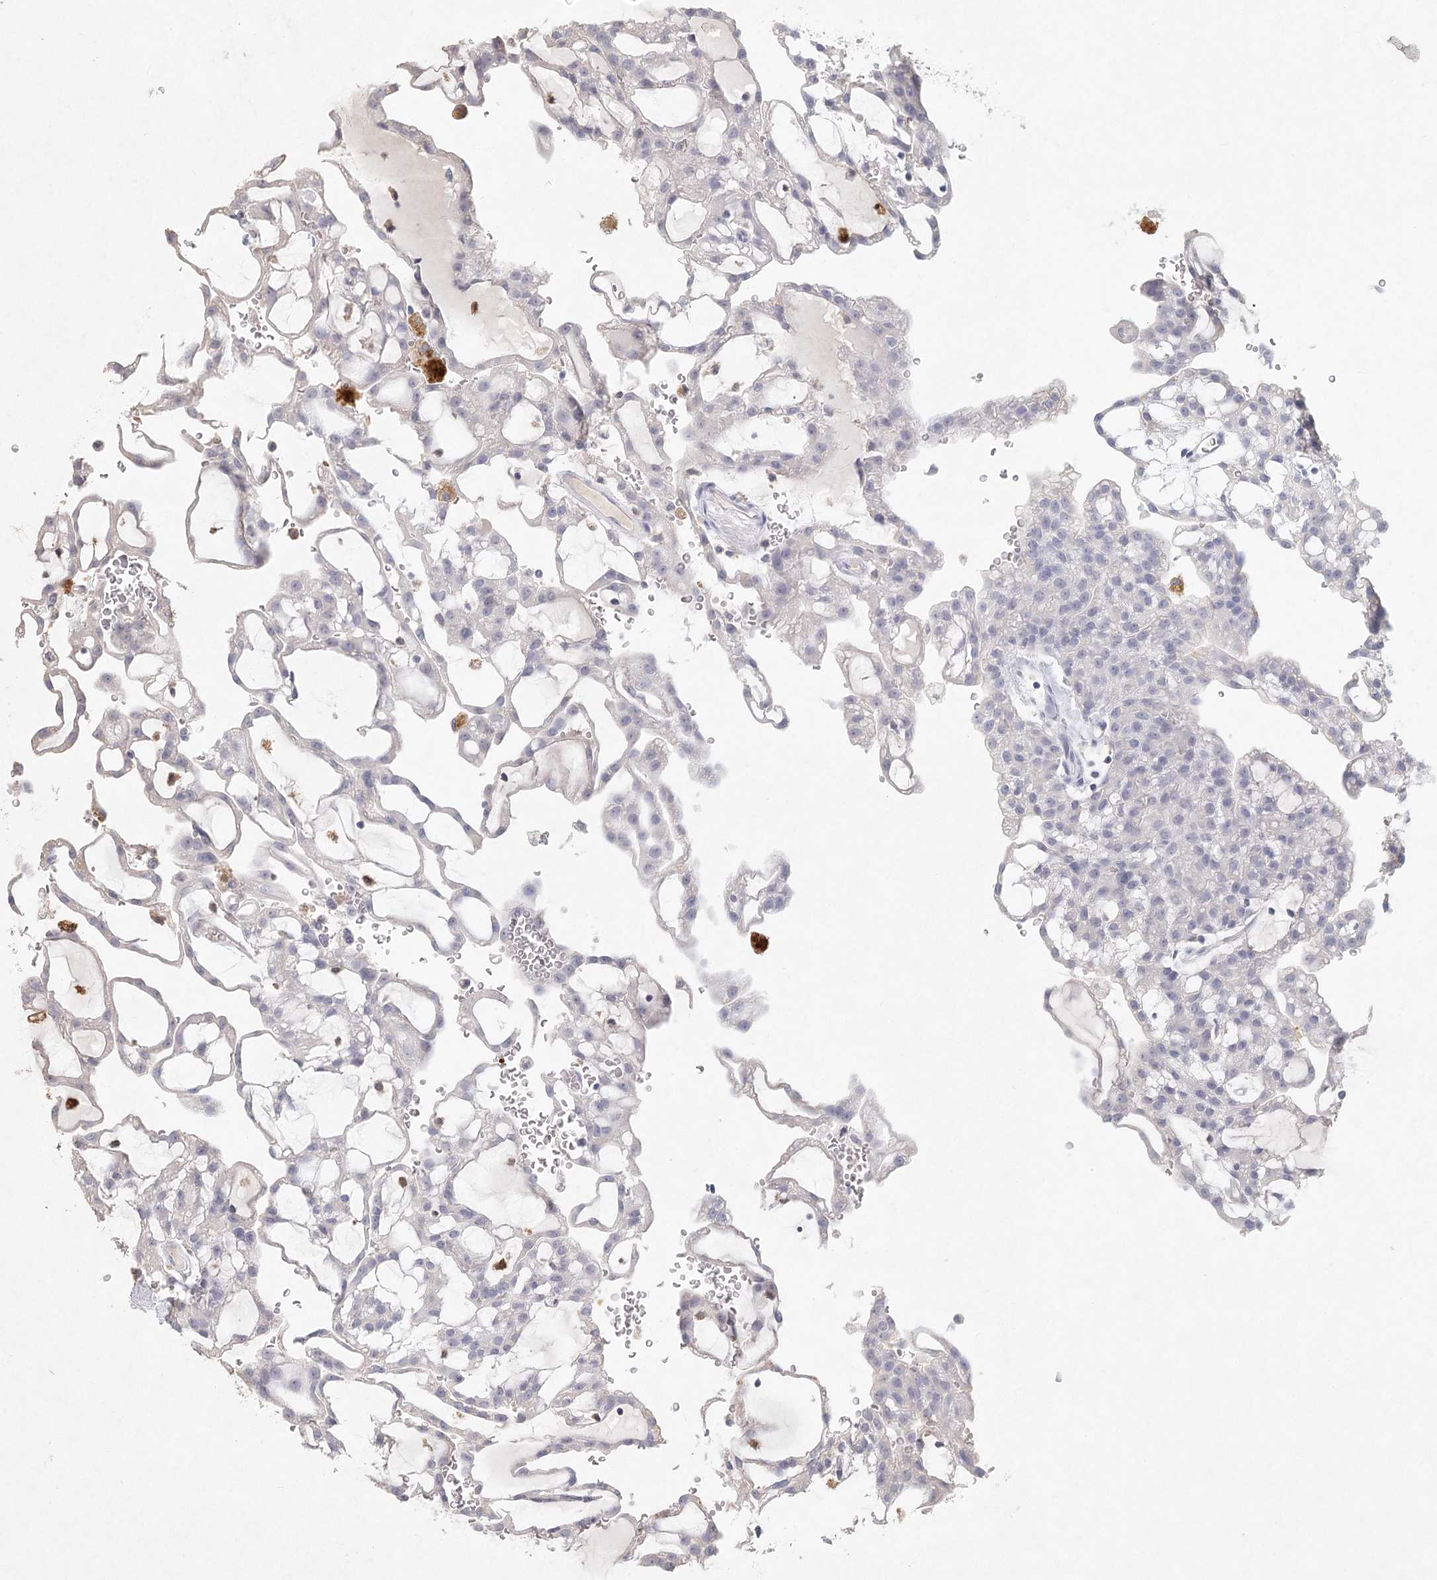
{"staining": {"intensity": "negative", "quantity": "none", "location": "none"}, "tissue": "renal cancer", "cell_type": "Tumor cells", "image_type": "cancer", "snomed": [{"axis": "morphology", "description": "Adenocarcinoma, NOS"}, {"axis": "topography", "description": "Kidney"}], "caption": "This is an immunohistochemistry (IHC) image of human renal cancer (adenocarcinoma). There is no expression in tumor cells.", "gene": "ARSI", "patient": {"sex": "male", "age": 63}}